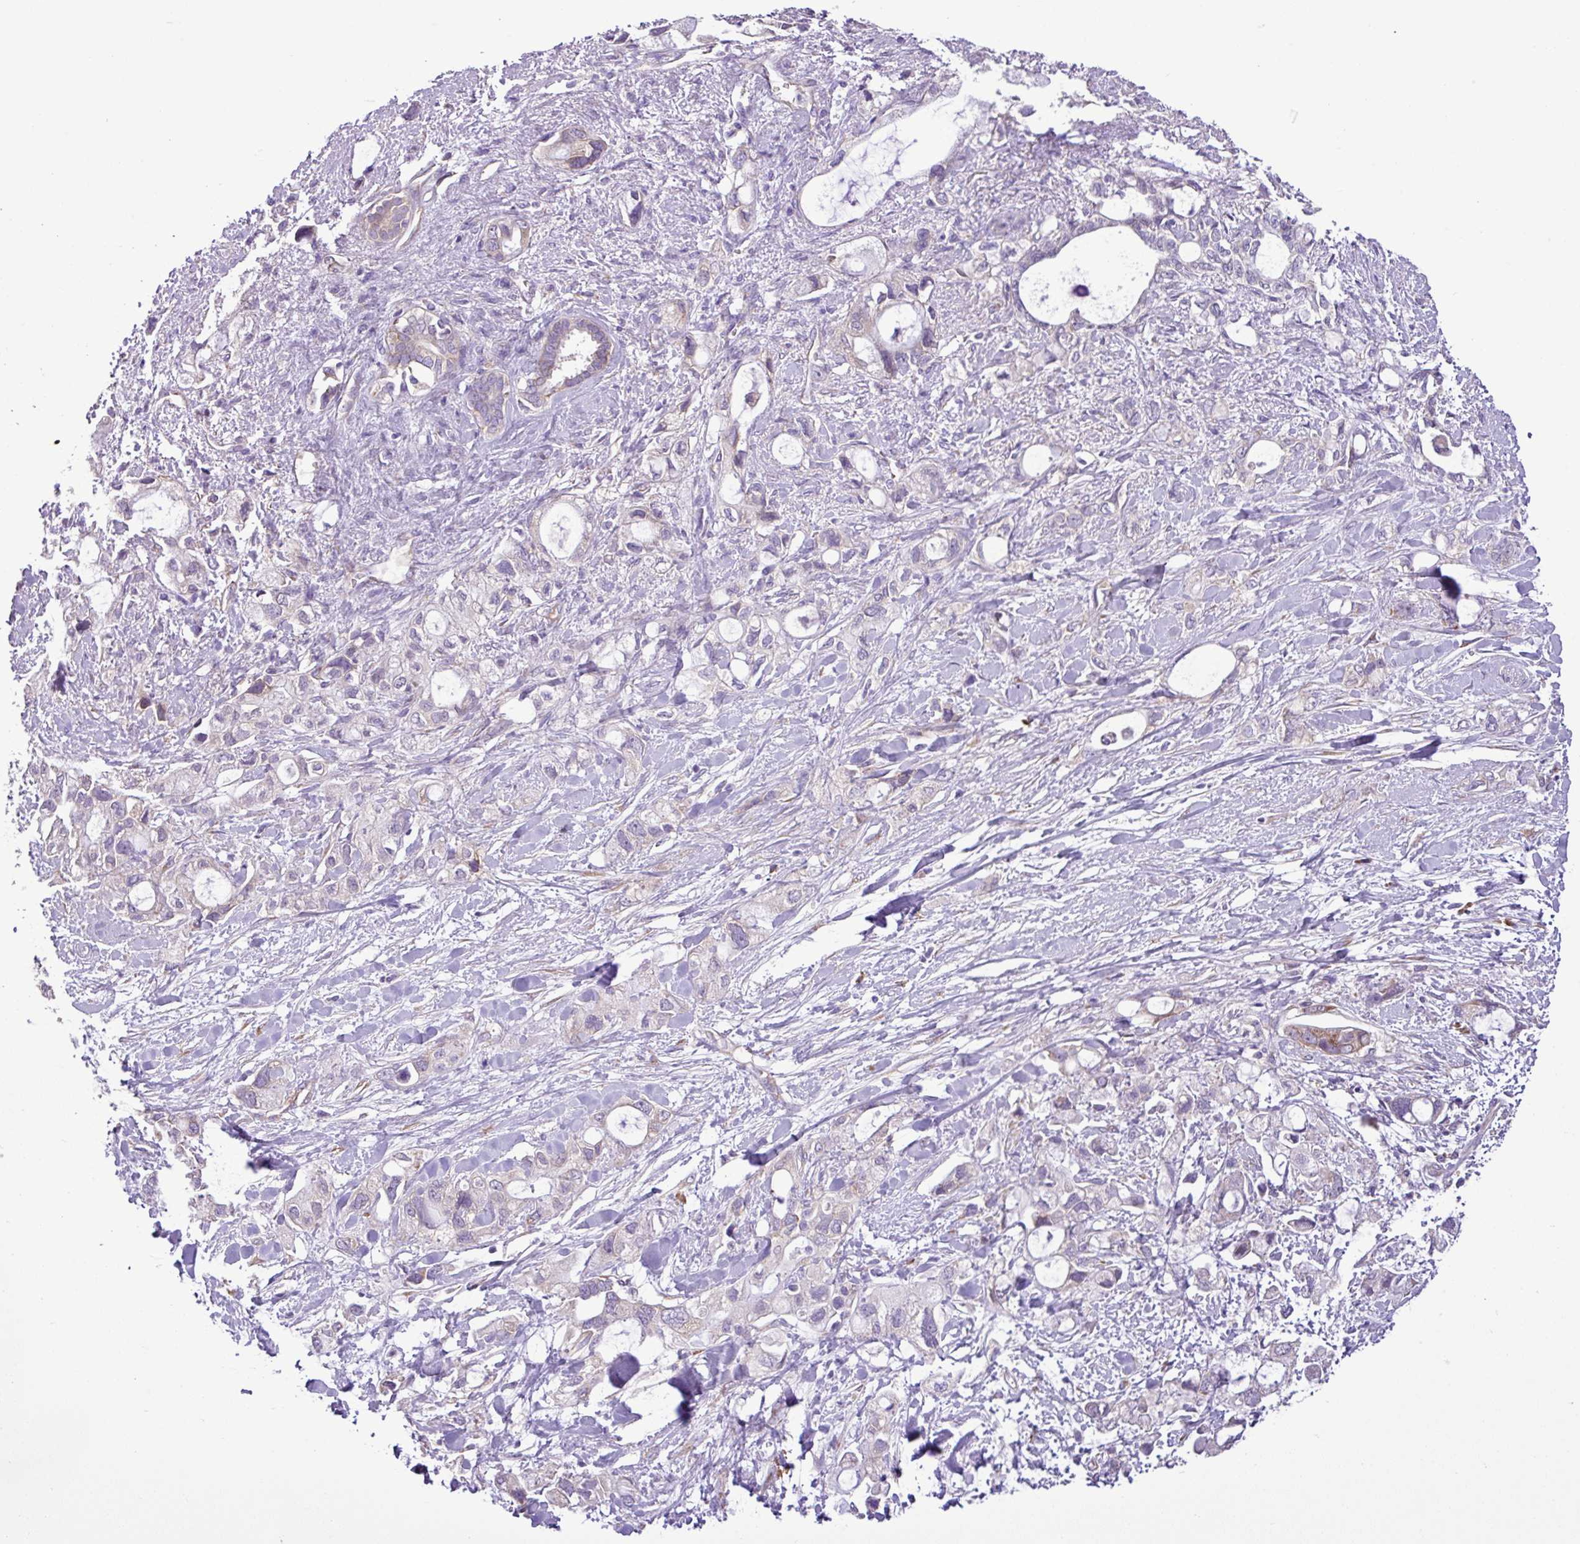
{"staining": {"intensity": "weak", "quantity": "<25%", "location": "cytoplasmic/membranous"}, "tissue": "pancreatic cancer", "cell_type": "Tumor cells", "image_type": "cancer", "snomed": [{"axis": "morphology", "description": "Adenocarcinoma, NOS"}, {"axis": "topography", "description": "Pancreas"}], "caption": "Tumor cells are negative for protein expression in human pancreatic adenocarcinoma. (DAB (3,3'-diaminobenzidine) immunohistochemistry, high magnification).", "gene": "RPL13", "patient": {"sex": "female", "age": 56}}